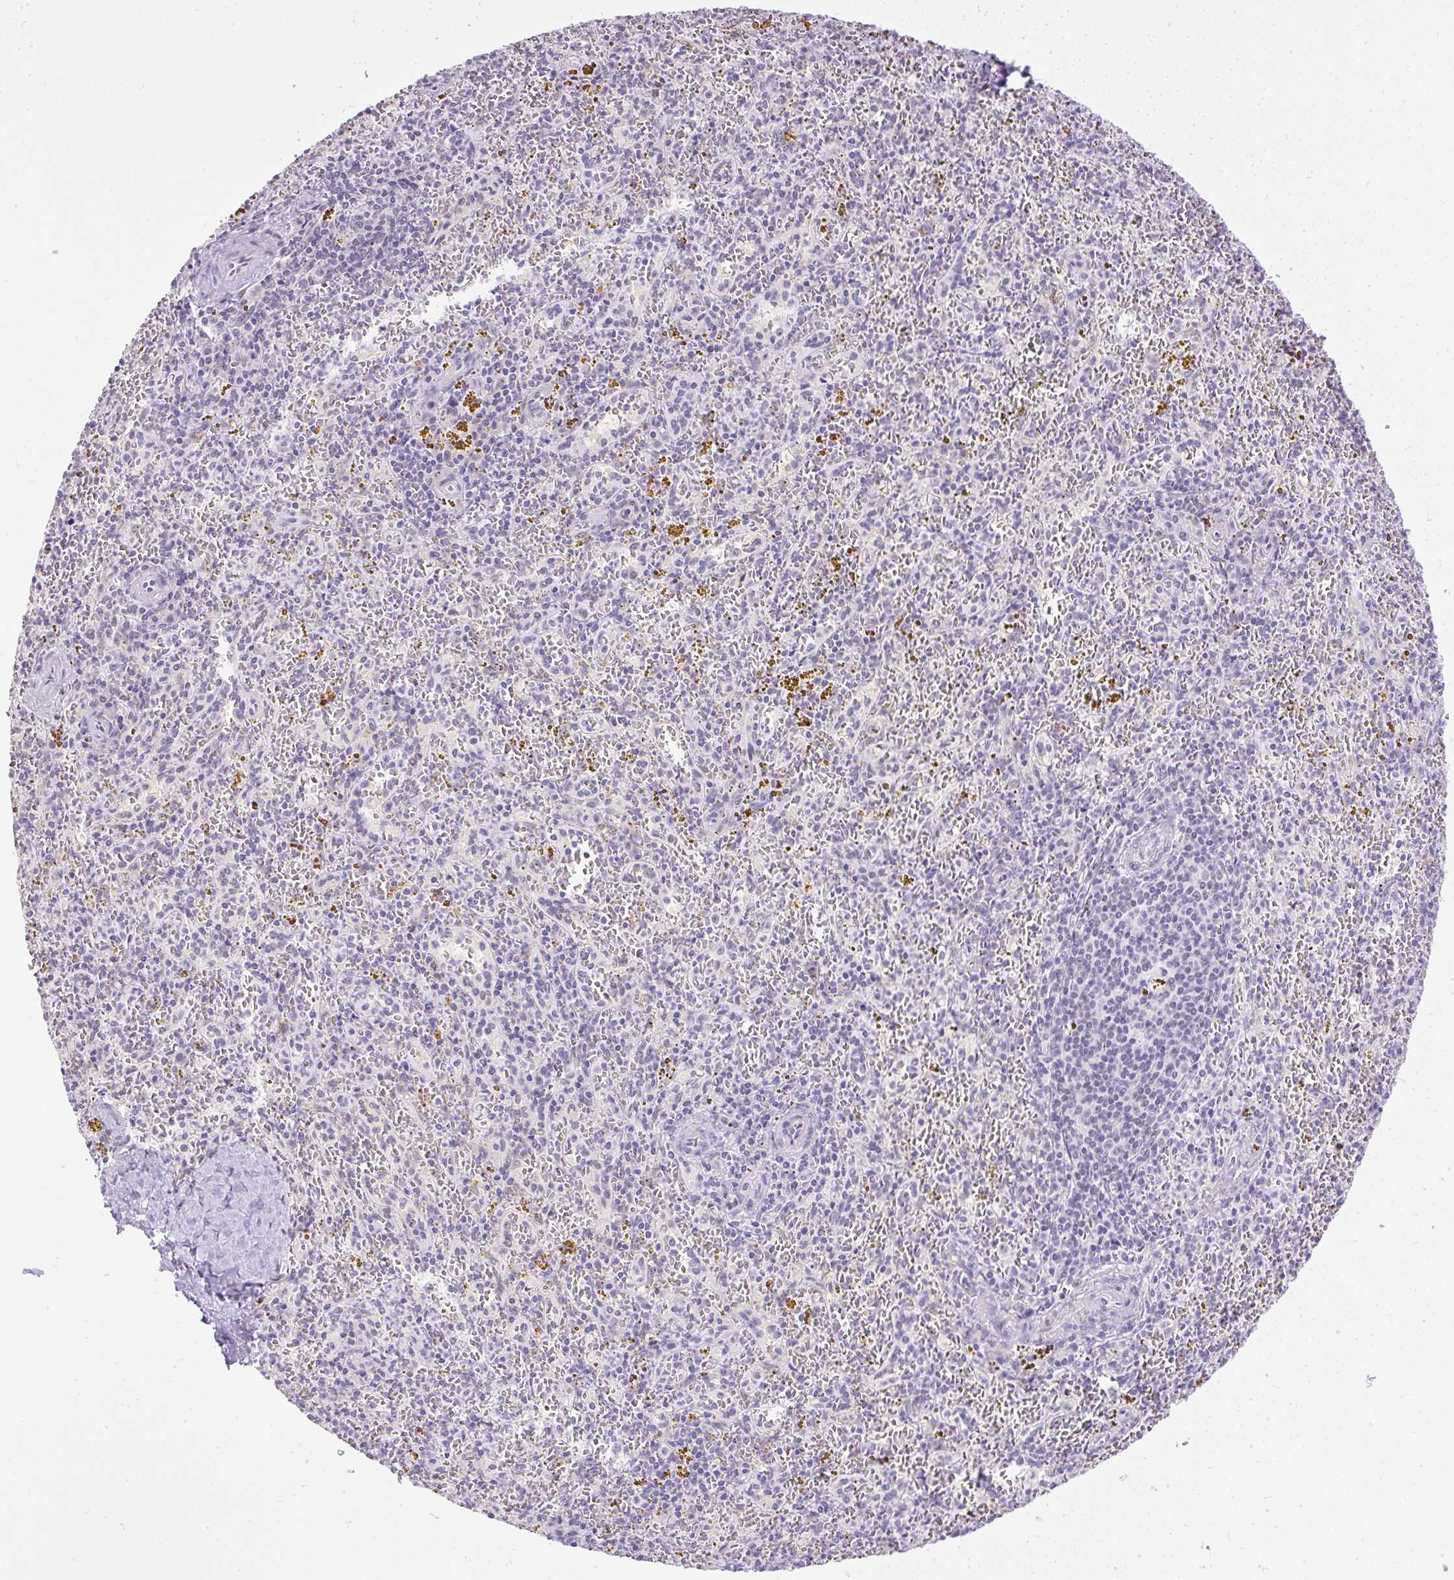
{"staining": {"intensity": "negative", "quantity": "none", "location": "none"}, "tissue": "spleen", "cell_type": "Cells in red pulp", "image_type": "normal", "snomed": [{"axis": "morphology", "description": "Normal tissue, NOS"}, {"axis": "topography", "description": "Spleen"}], "caption": "An image of spleen stained for a protein exhibits no brown staining in cells in red pulp.", "gene": "WNT10B", "patient": {"sex": "male", "age": 57}}